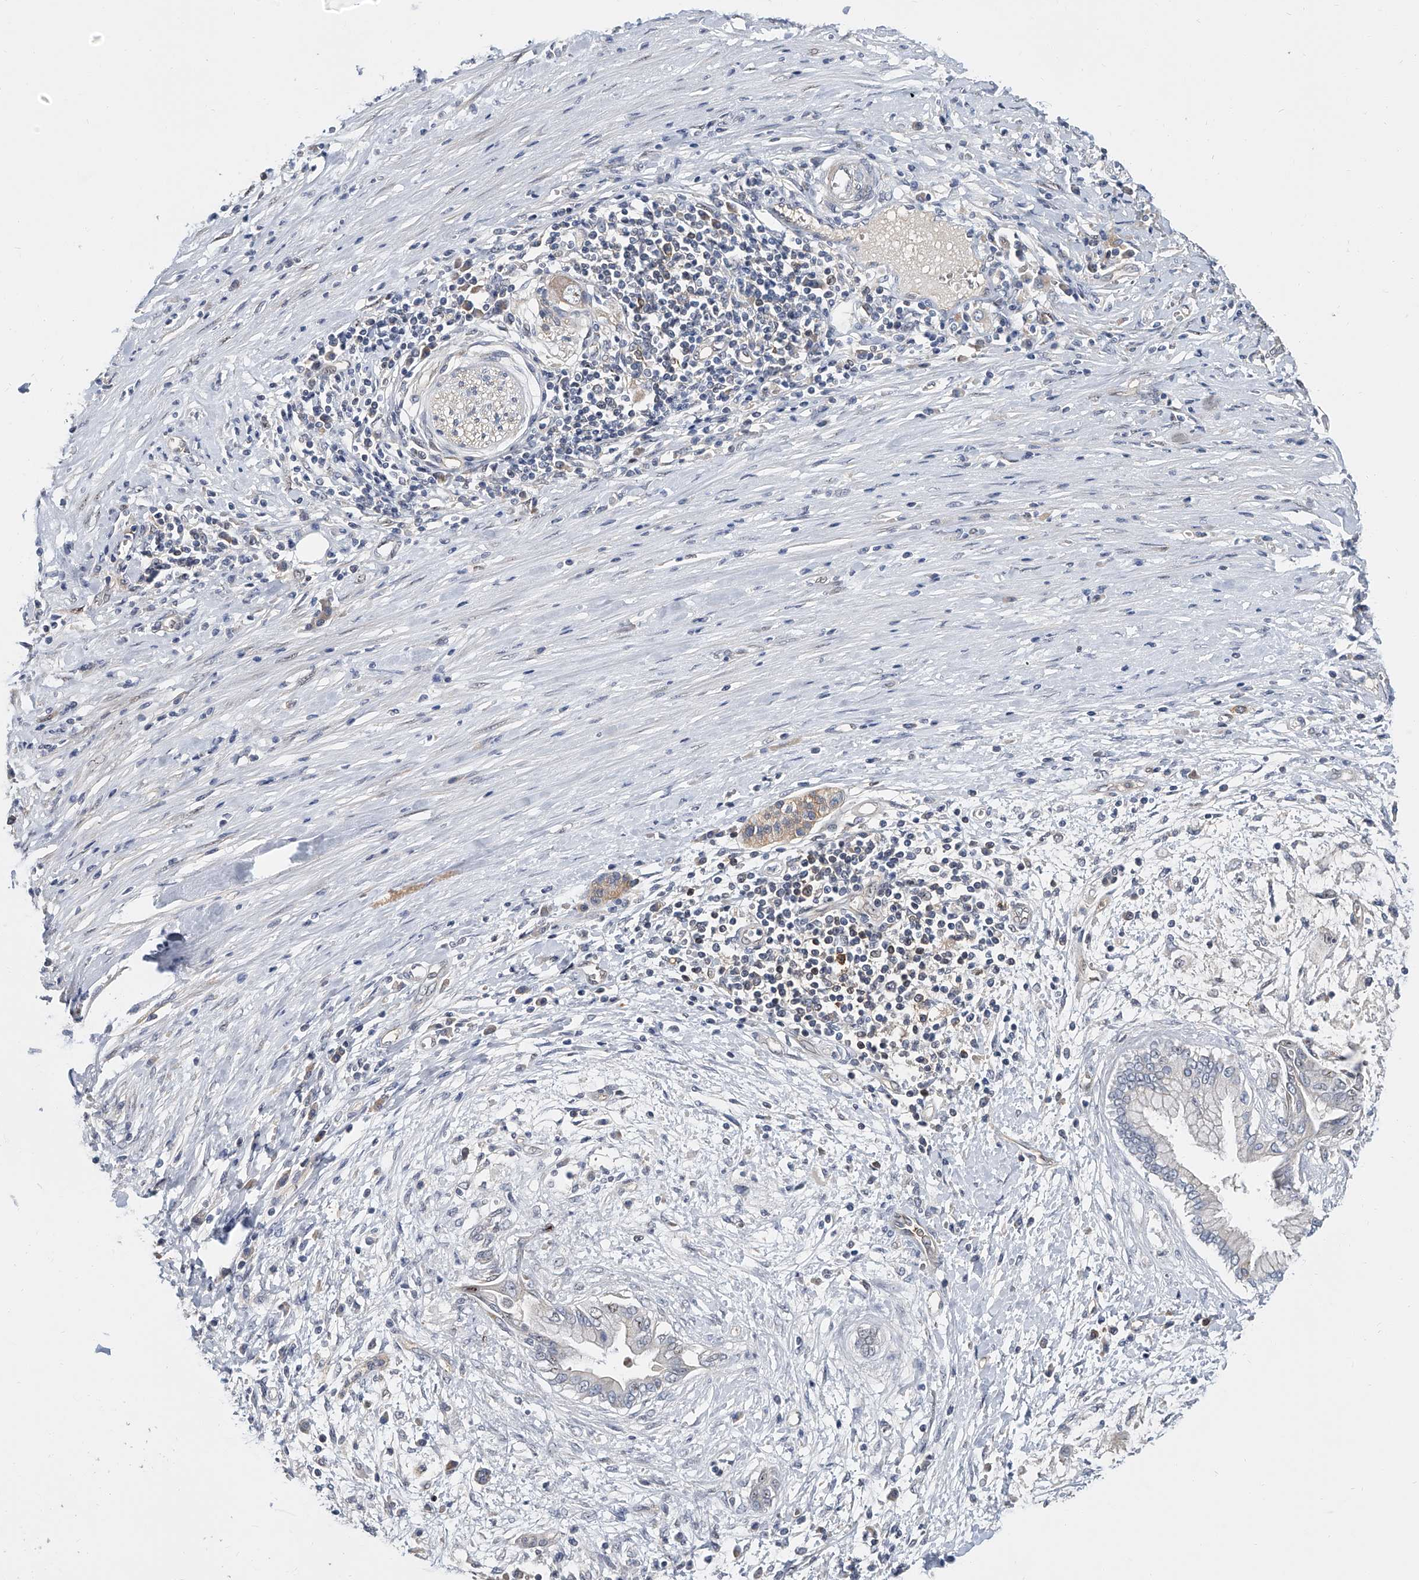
{"staining": {"intensity": "negative", "quantity": "none", "location": "none"}, "tissue": "pancreatic cancer", "cell_type": "Tumor cells", "image_type": "cancer", "snomed": [{"axis": "morphology", "description": "Adenocarcinoma, NOS"}, {"axis": "topography", "description": "Pancreas"}], "caption": "This is an immunohistochemistry histopathology image of human pancreatic cancer (adenocarcinoma). There is no positivity in tumor cells.", "gene": "CD200", "patient": {"sex": "male", "age": 58}}